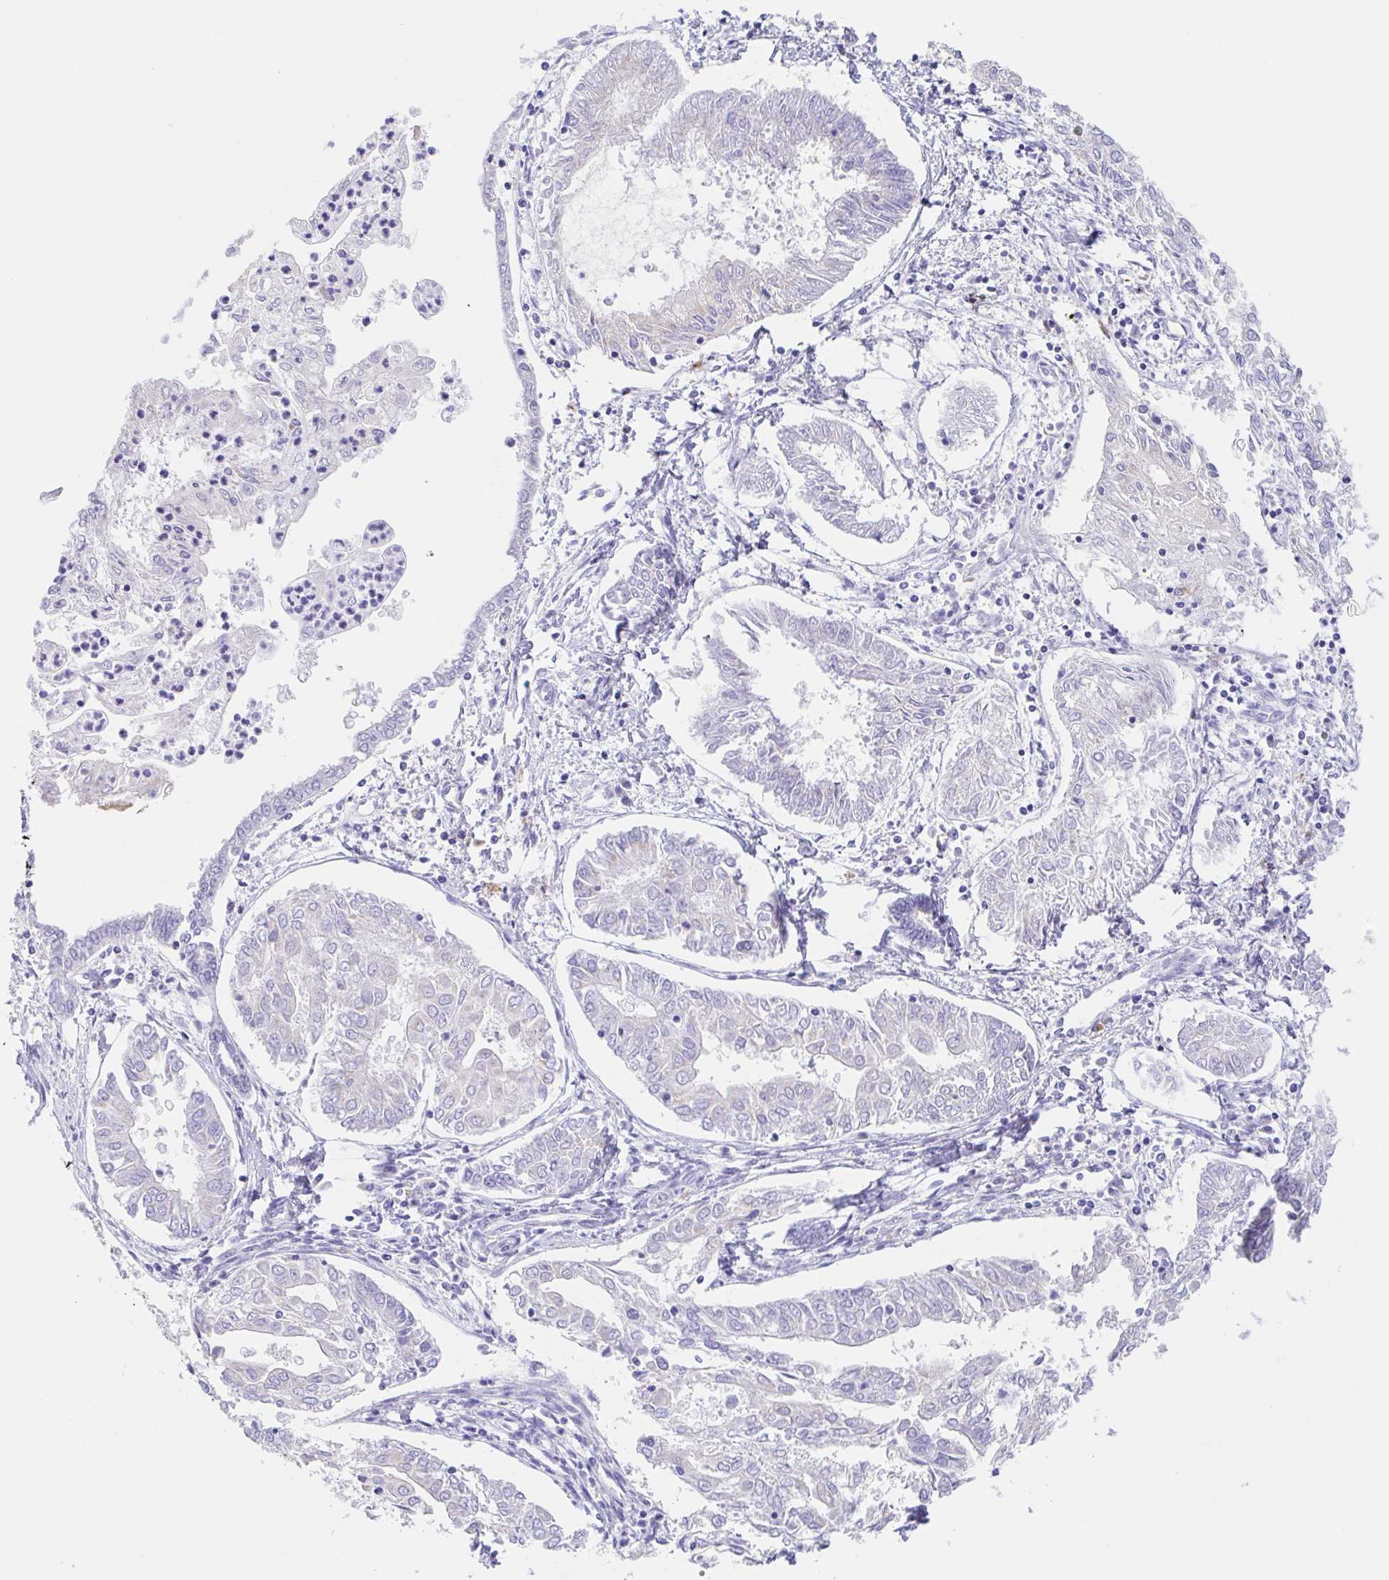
{"staining": {"intensity": "negative", "quantity": "none", "location": "none"}, "tissue": "endometrial cancer", "cell_type": "Tumor cells", "image_type": "cancer", "snomed": [{"axis": "morphology", "description": "Adenocarcinoma, NOS"}, {"axis": "topography", "description": "Endometrium"}], "caption": "Human endometrial cancer (adenocarcinoma) stained for a protein using immunohistochemistry (IHC) reveals no expression in tumor cells.", "gene": "SCG3", "patient": {"sex": "female", "age": 68}}